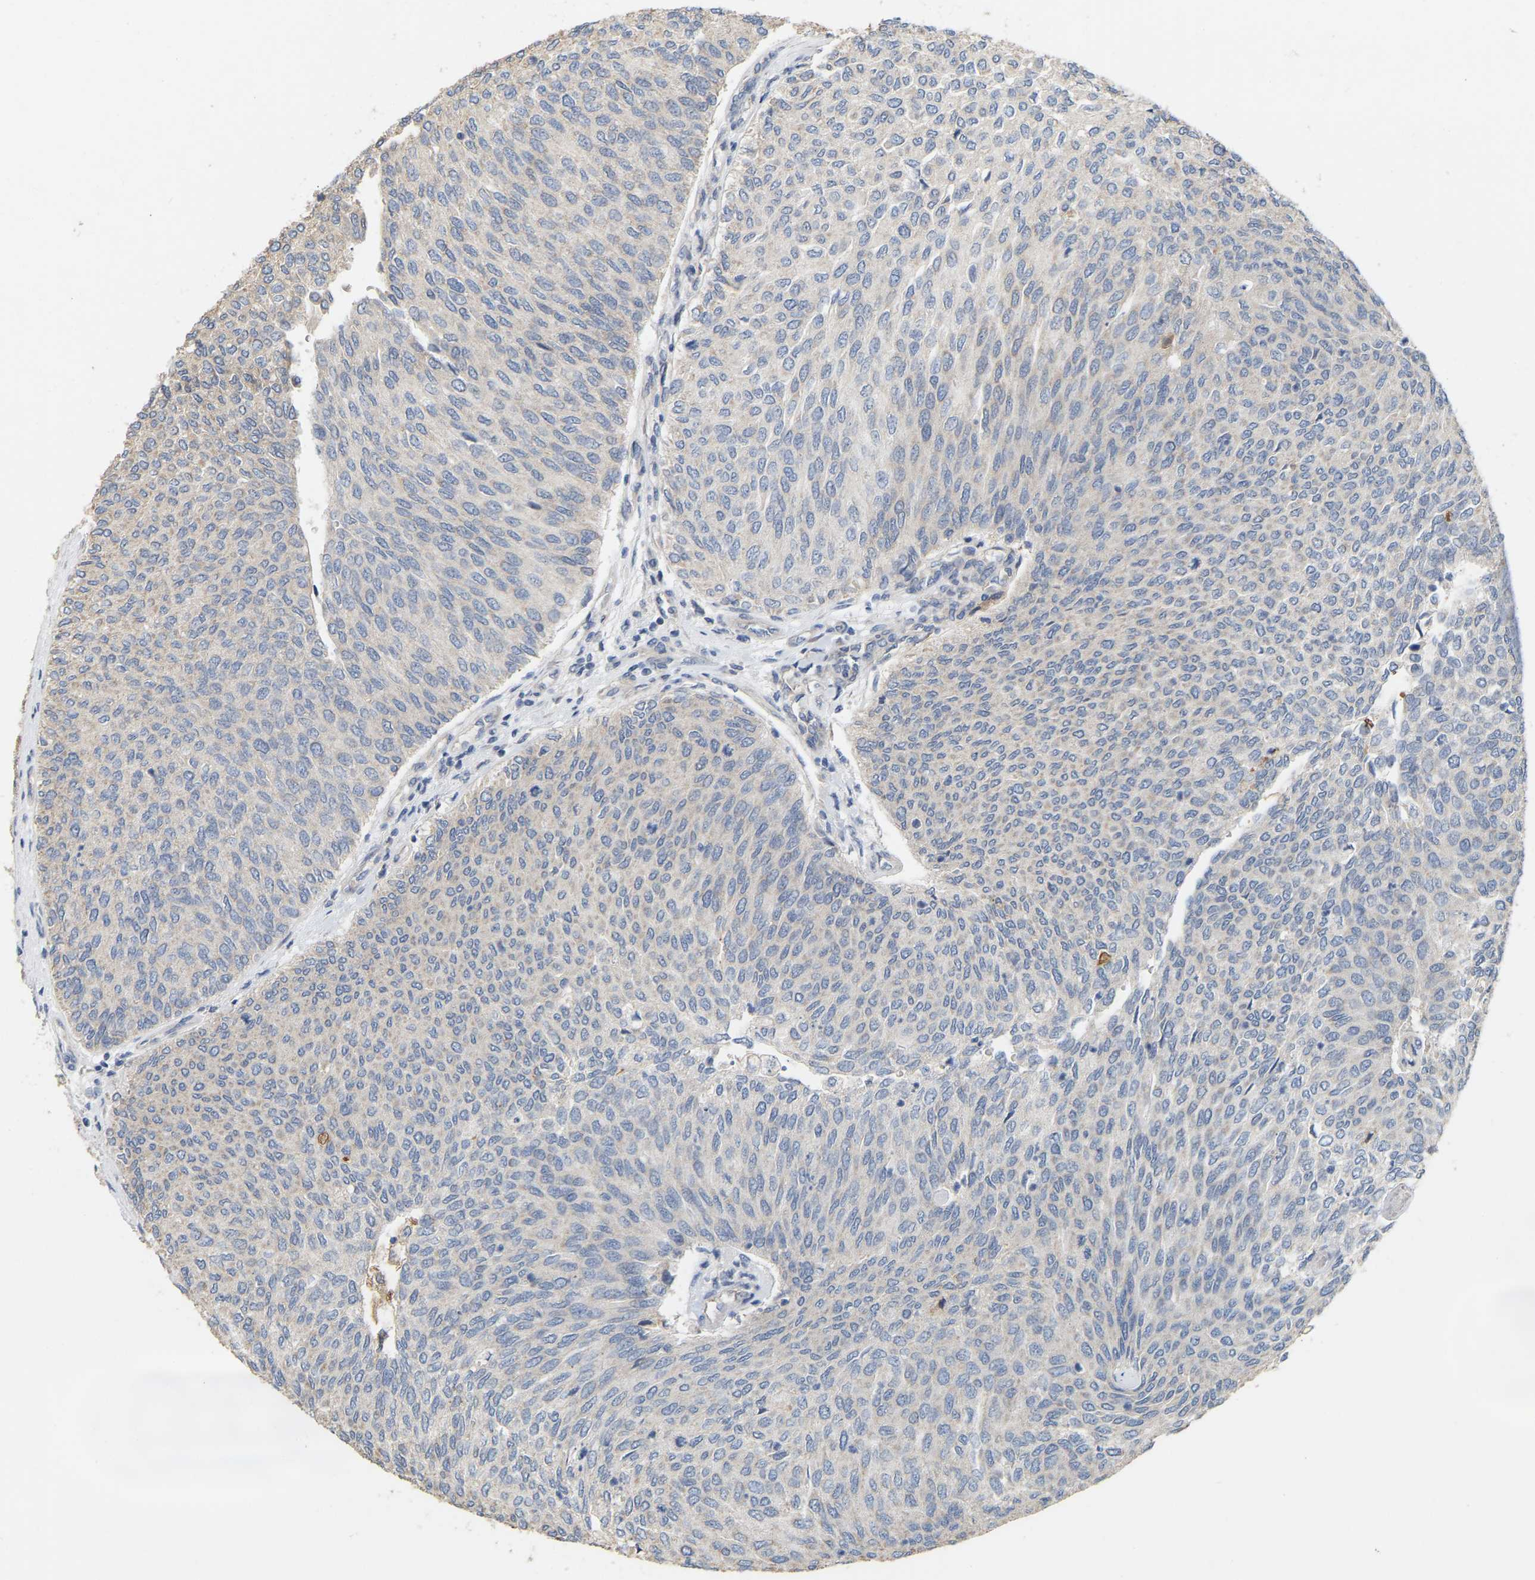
{"staining": {"intensity": "negative", "quantity": "none", "location": "none"}, "tissue": "urothelial cancer", "cell_type": "Tumor cells", "image_type": "cancer", "snomed": [{"axis": "morphology", "description": "Urothelial carcinoma, Low grade"}, {"axis": "topography", "description": "Urinary bladder"}], "caption": "There is no significant positivity in tumor cells of urothelial cancer.", "gene": "SSH1", "patient": {"sex": "female", "age": 79}}